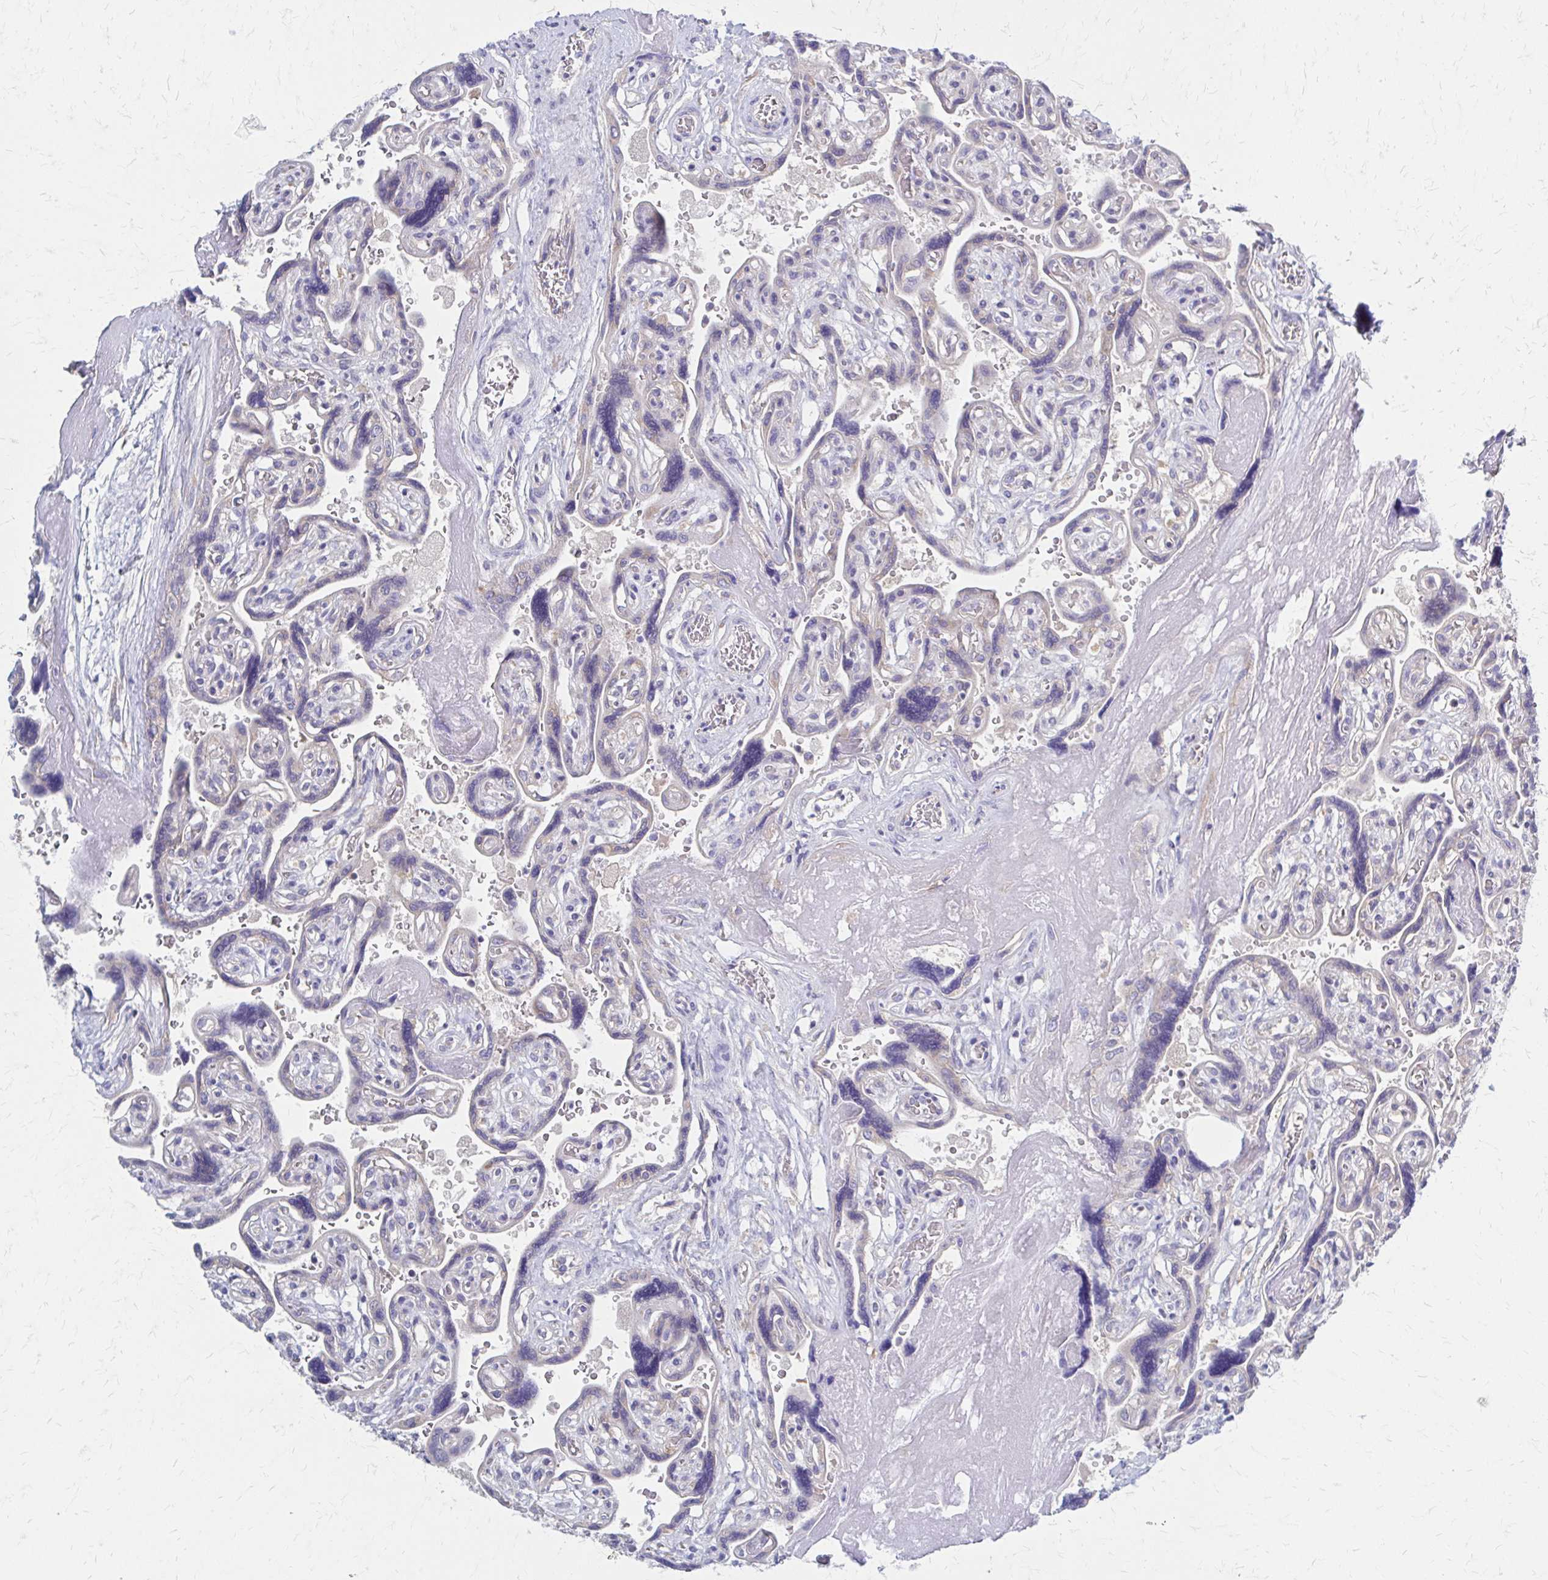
{"staining": {"intensity": "negative", "quantity": "none", "location": "none"}, "tissue": "placenta", "cell_type": "Decidual cells", "image_type": "normal", "snomed": [{"axis": "morphology", "description": "Normal tissue, NOS"}, {"axis": "topography", "description": "Placenta"}], "caption": "Histopathology image shows no protein expression in decidual cells of normal placenta.", "gene": "RPL27A", "patient": {"sex": "female", "age": 32}}